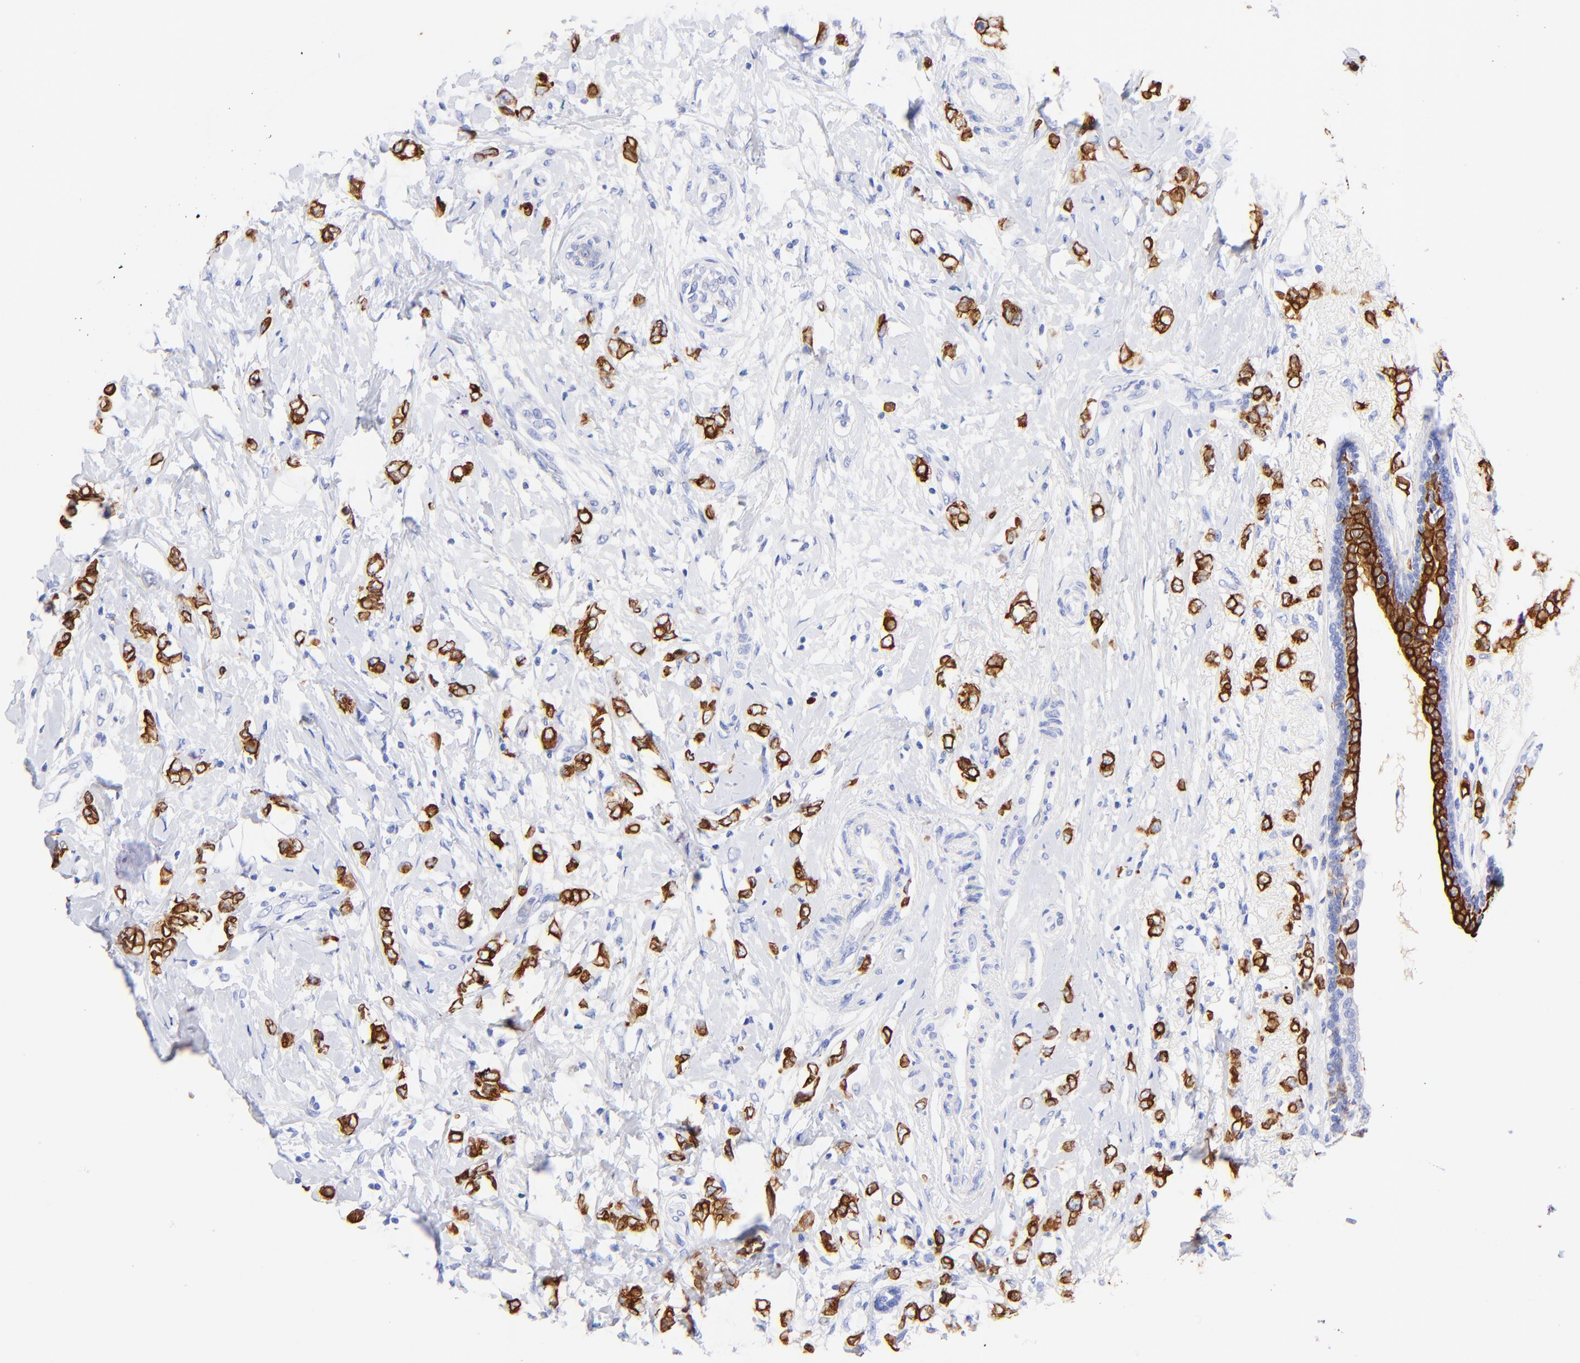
{"staining": {"intensity": "strong", "quantity": ">75%", "location": "cytoplasmic/membranous"}, "tissue": "breast cancer", "cell_type": "Tumor cells", "image_type": "cancer", "snomed": [{"axis": "morphology", "description": "Normal tissue, NOS"}, {"axis": "morphology", "description": "Lobular carcinoma"}, {"axis": "topography", "description": "Breast"}], "caption": "Protein staining exhibits strong cytoplasmic/membranous expression in about >75% of tumor cells in breast lobular carcinoma.", "gene": "KRT19", "patient": {"sex": "female", "age": 47}}